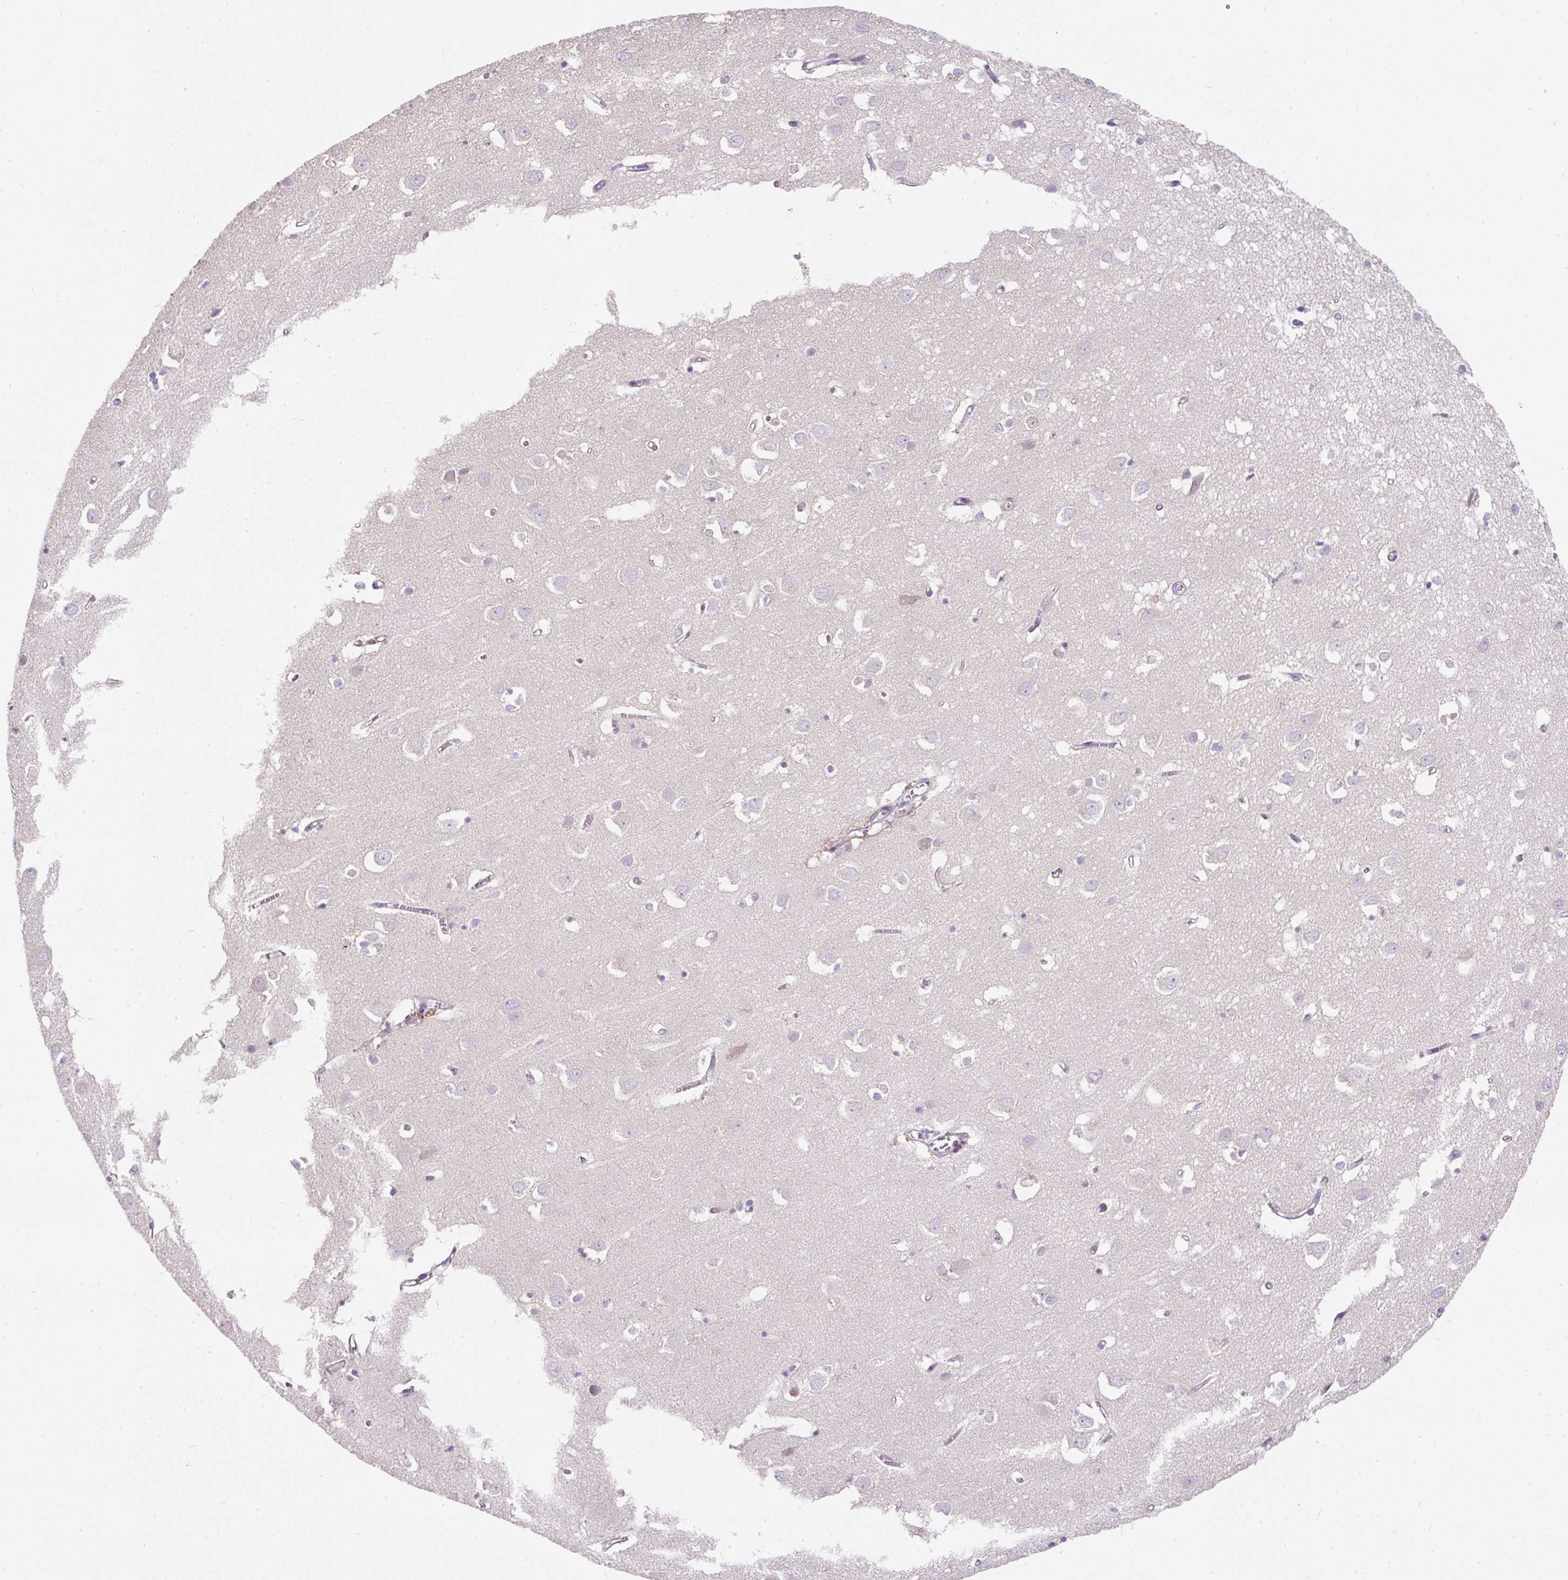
{"staining": {"intensity": "negative", "quantity": "none", "location": "none"}, "tissue": "cerebral cortex", "cell_type": "Endothelial cells", "image_type": "normal", "snomed": [{"axis": "morphology", "description": "Normal tissue, NOS"}, {"axis": "topography", "description": "Cerebral cortex"}], "caption": "IHC histopathology image of unremarkable cerebral cortex: human cerebral cortex stained with DAB demonstrates no significant protein staining in endothelial cells.", "gene": "SUSD5", "patient": {"sex": "male", "age": 70}}